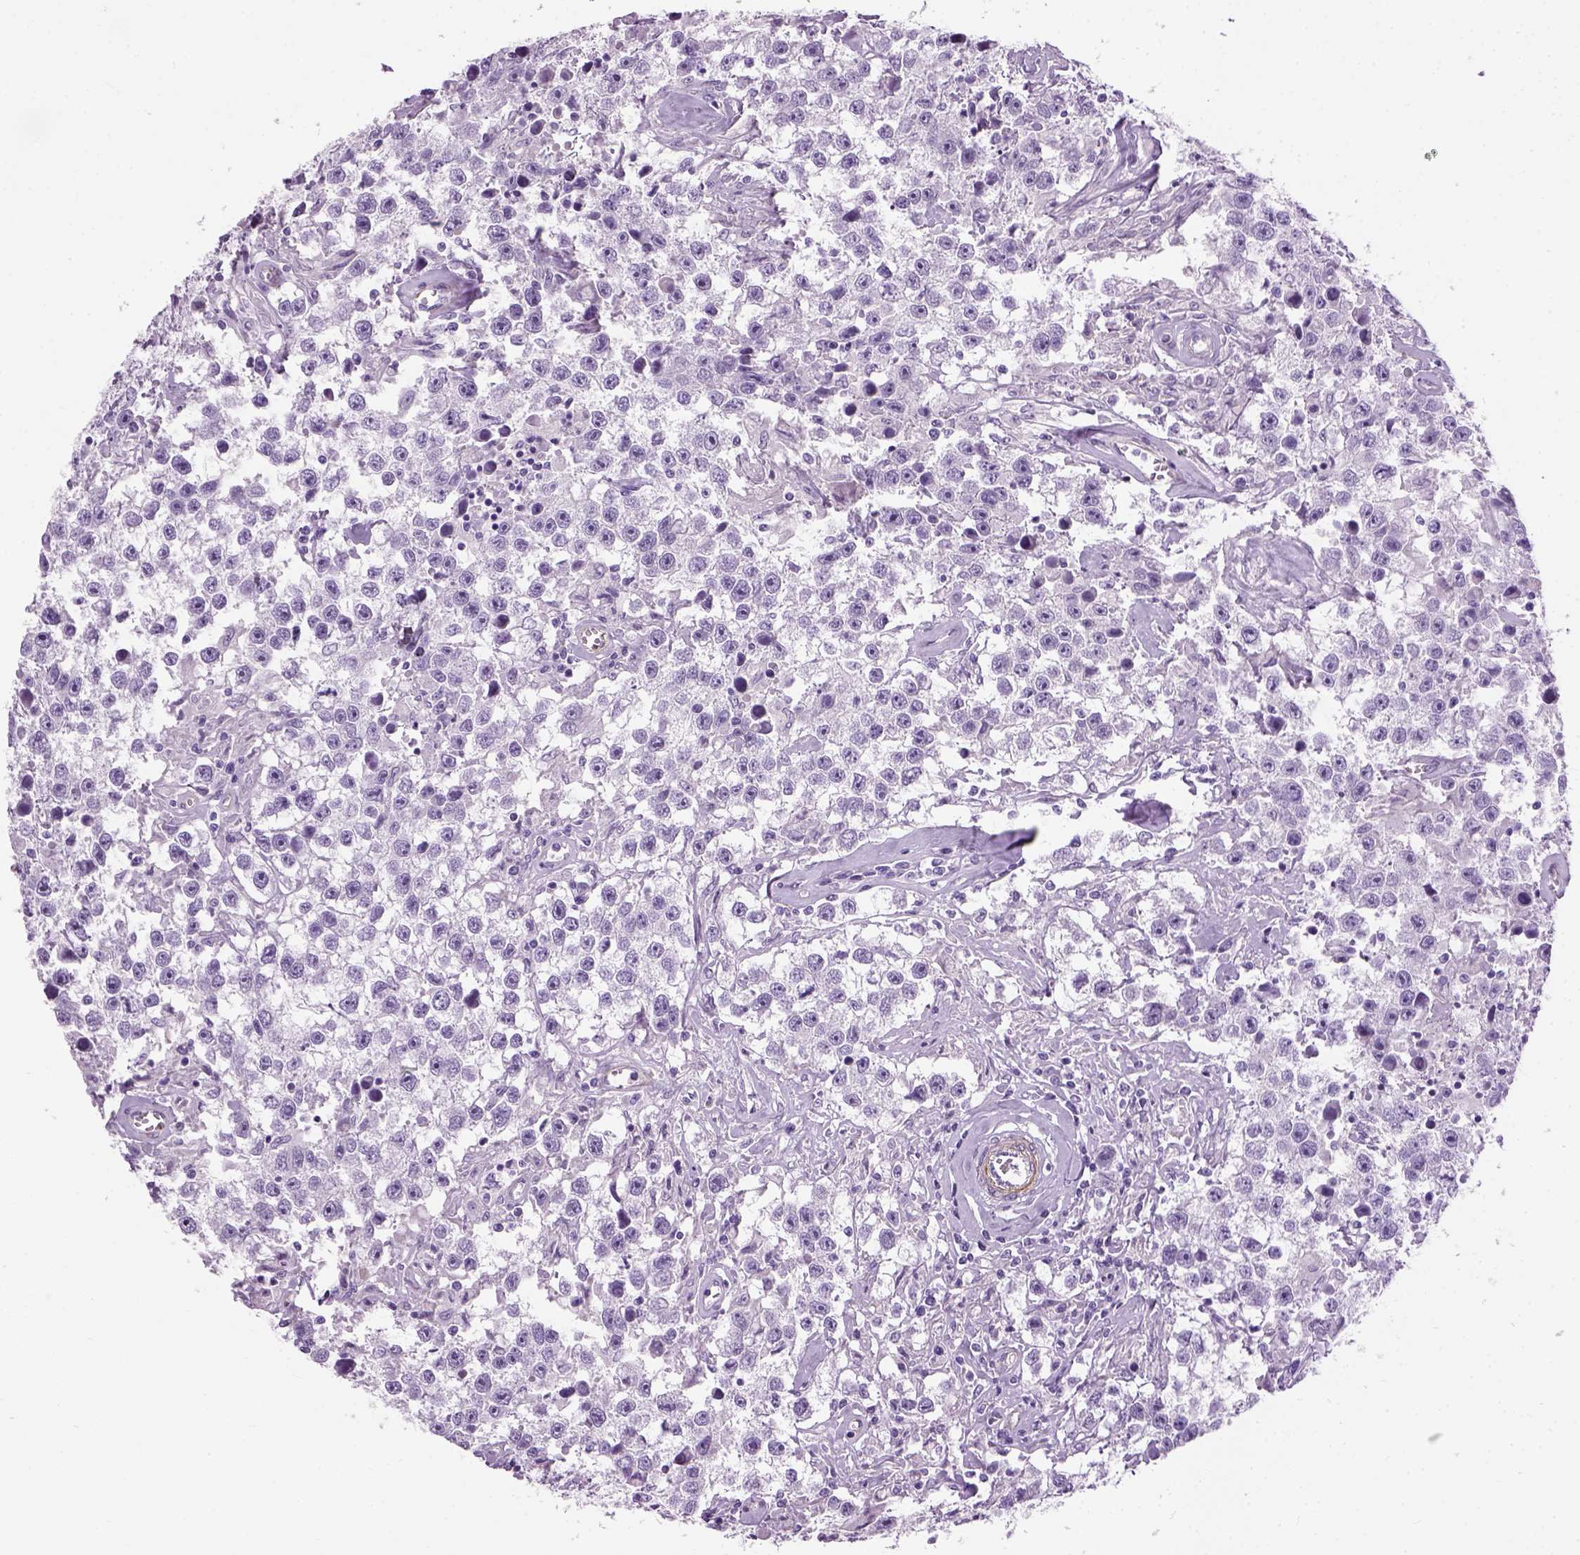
{"staining": {"intensity": "negative", "quantity": "none", "location": "none"}, "tissue": "testis cancer", "cell_type": "Tumor cells", "image_type": "cancer", "snomed": [{"axis": "morphology", "description": "Seminoma, NOS"}, {"axis": "topography", "description": "Testis"}], "caption": "Human seminoma (testis) stained for a protein using immunohistochemistry demonstrates no staining in tumor cells.", "gene": "FAM161A", "patient": {"sex": "male", "age": 43}}